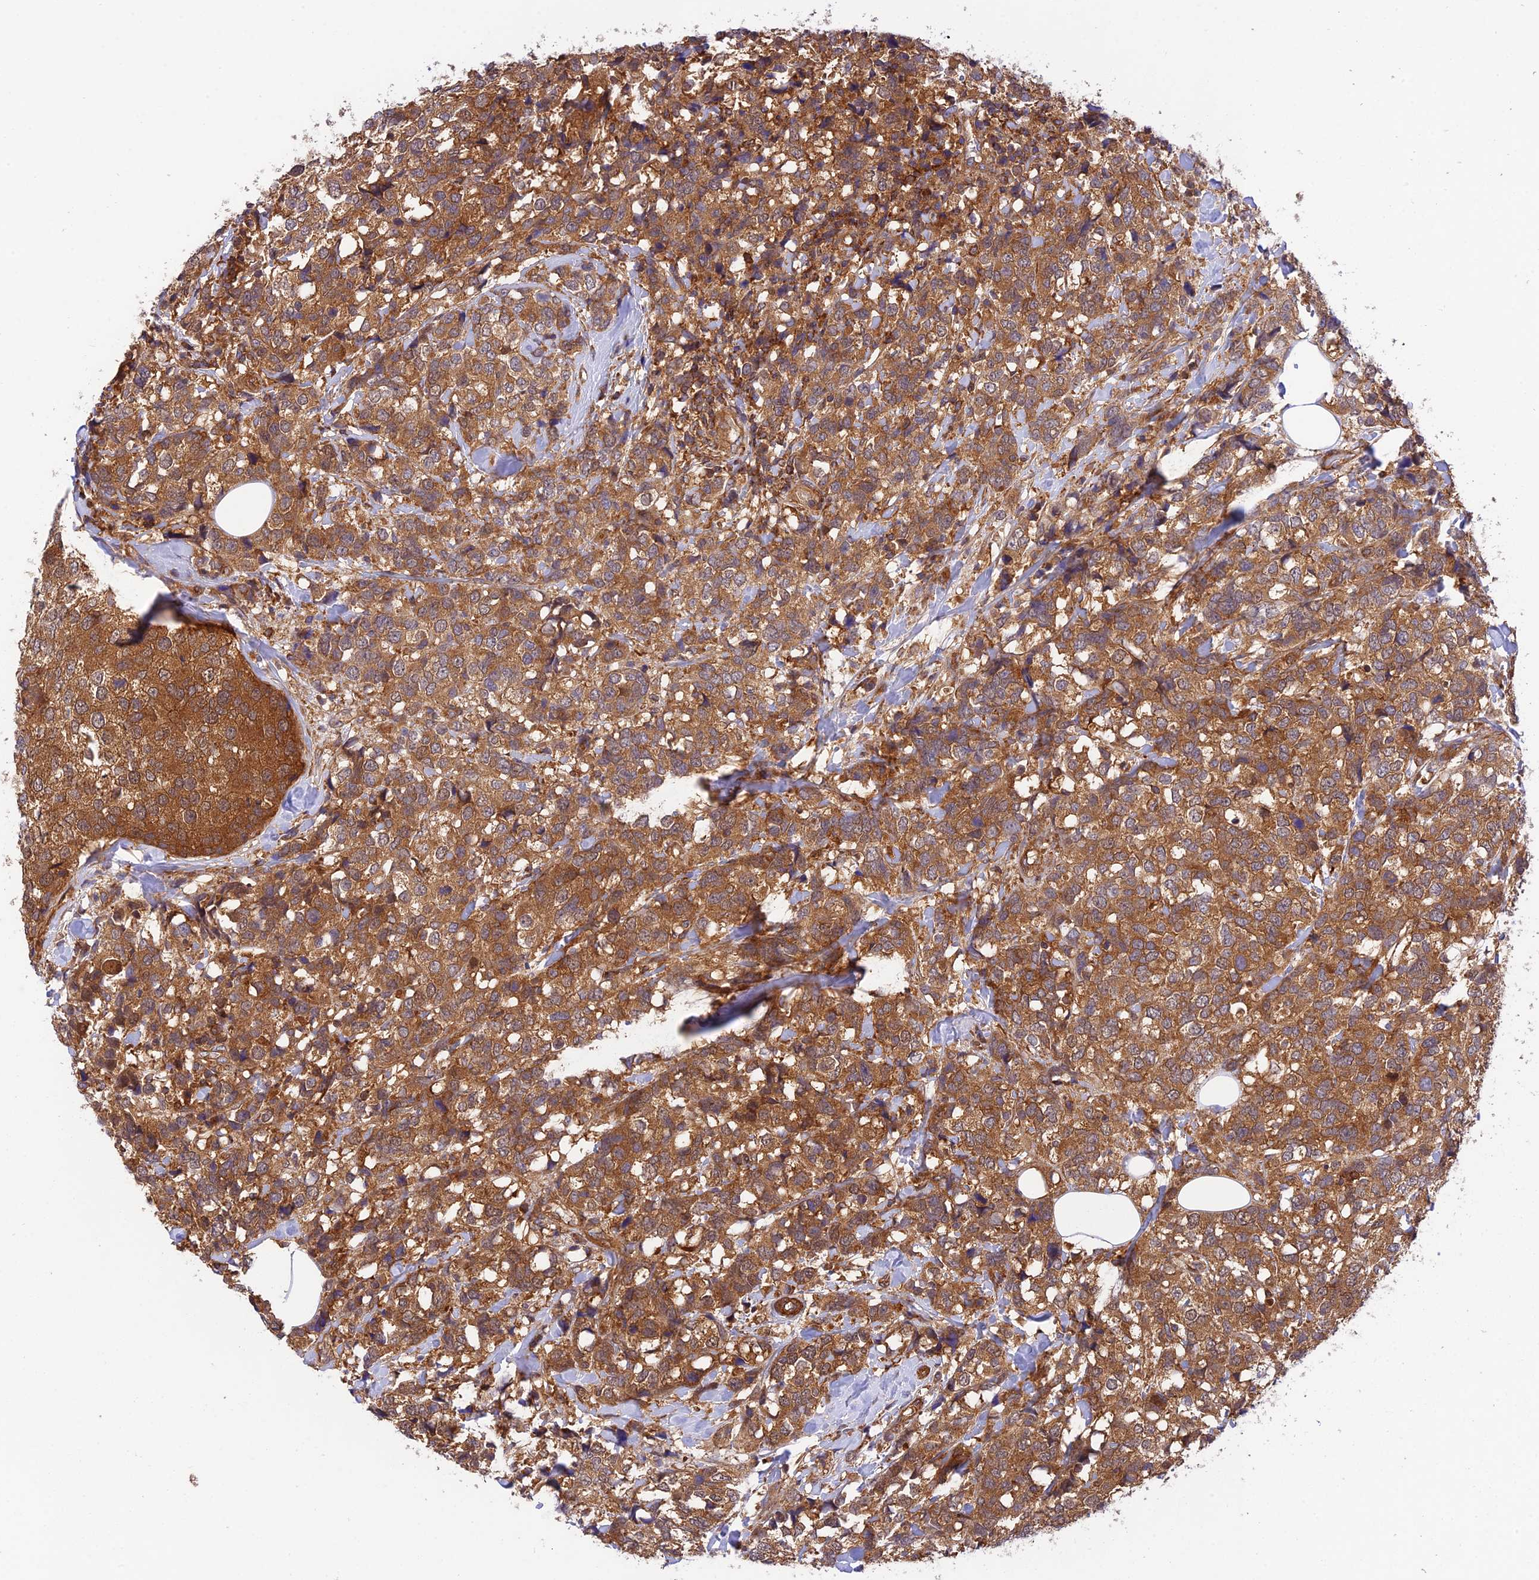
{"staining": {"intensity": "strong", "quantity": ">75%", "location": "cytoplasmic/membranous"}, "tissue": "breast cancer", "cell_type": "Tumor cells", "image_type": "cancer", "snomed": [{"axis": "morphology", "description": "Lobular carcinoma"}, {"axis": "topography", "description": "Breast"}], "caption": "Immunohistochemistry (IHC) micrograph of neoplastic tissue: human breast lobular carcinoma stained using immunohistochemistry shows high levels of strong protein expression localized specifically in the cytoplasmic/membranous of tumor cells, appearing as a cytoplasmic/membranous brown color.", "gene": "EVI5L", "patient": {"sex": "female", "age": 59}}